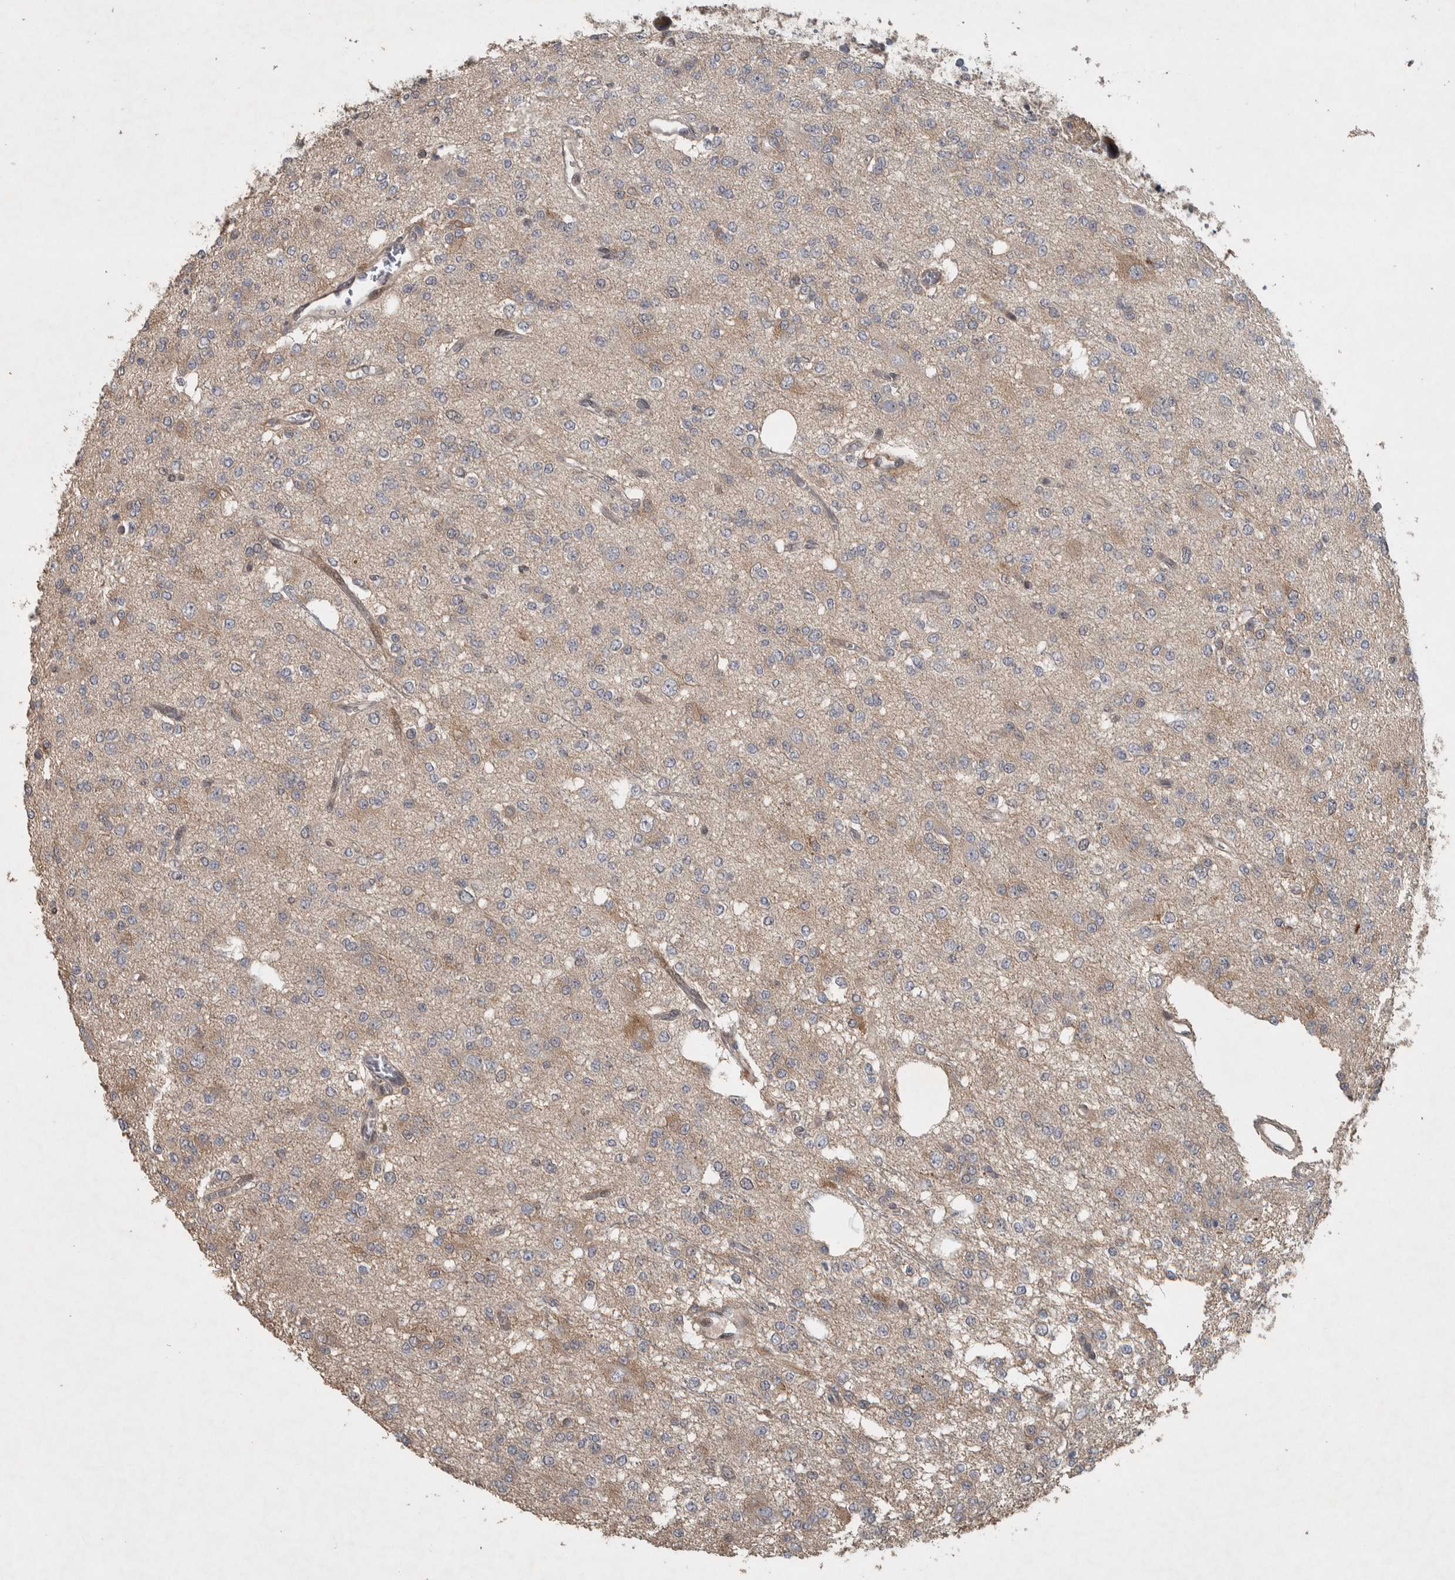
{"staining": {"intensity": "negative", "quantity": "none", "location": "none"}, "tissue": "glioma", "cell_type": "Tumor cells", "image_type": "cancer", "snomed": [{"axis": "morphology", "description": "Glioma, malignant, Low grade"}, {"axis": "topography", "description": "Brain"}], "caption": "Immunohistochemistry (IHC) micrograph of neoplastic tissue: human malignant glioma (low-grade) stained with DAB (3,3'-diaminobenzidine) displays no significant protein expression in tumor cells.", "gene": "ERAL1", "patient": {"sex": "male", "age": 38}}